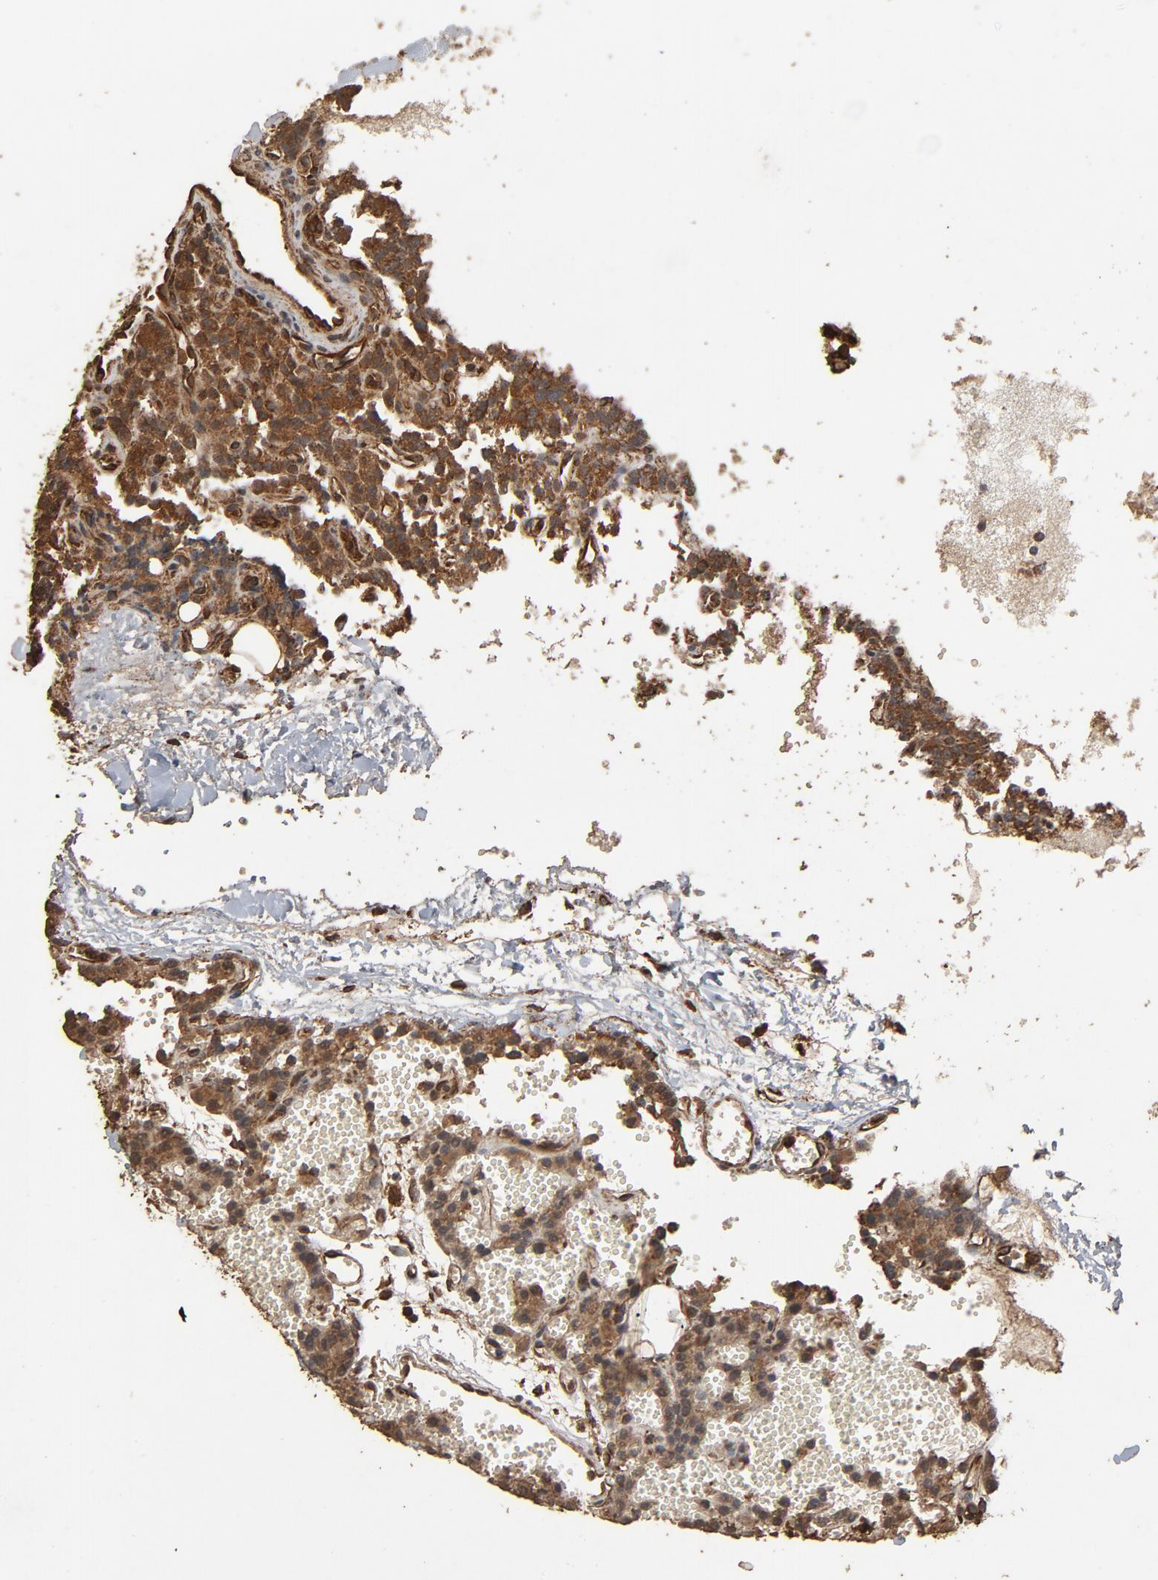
{"staining": {"intensity": "strong", "quantity": ">75%", "location": "cytoplasmic/membranous"}, "tissue": "parathyroid gland", "cell_type": "Glandular cells", "image_type": "normal", "snomed": [{"axis": "morphology", "description": "Normal tissue, NOS"}, {"axis": "topography", "description": "Parathyroid gland"}], "caption": "Strong cytoplasmic/membranous staining for a protein is appreciated in approximately >75% of glandular cells of unremarkable parathyroid gland using IHC.", "gene": "RPS6KA6", "patient": {"sex": "male", "age": 25}}